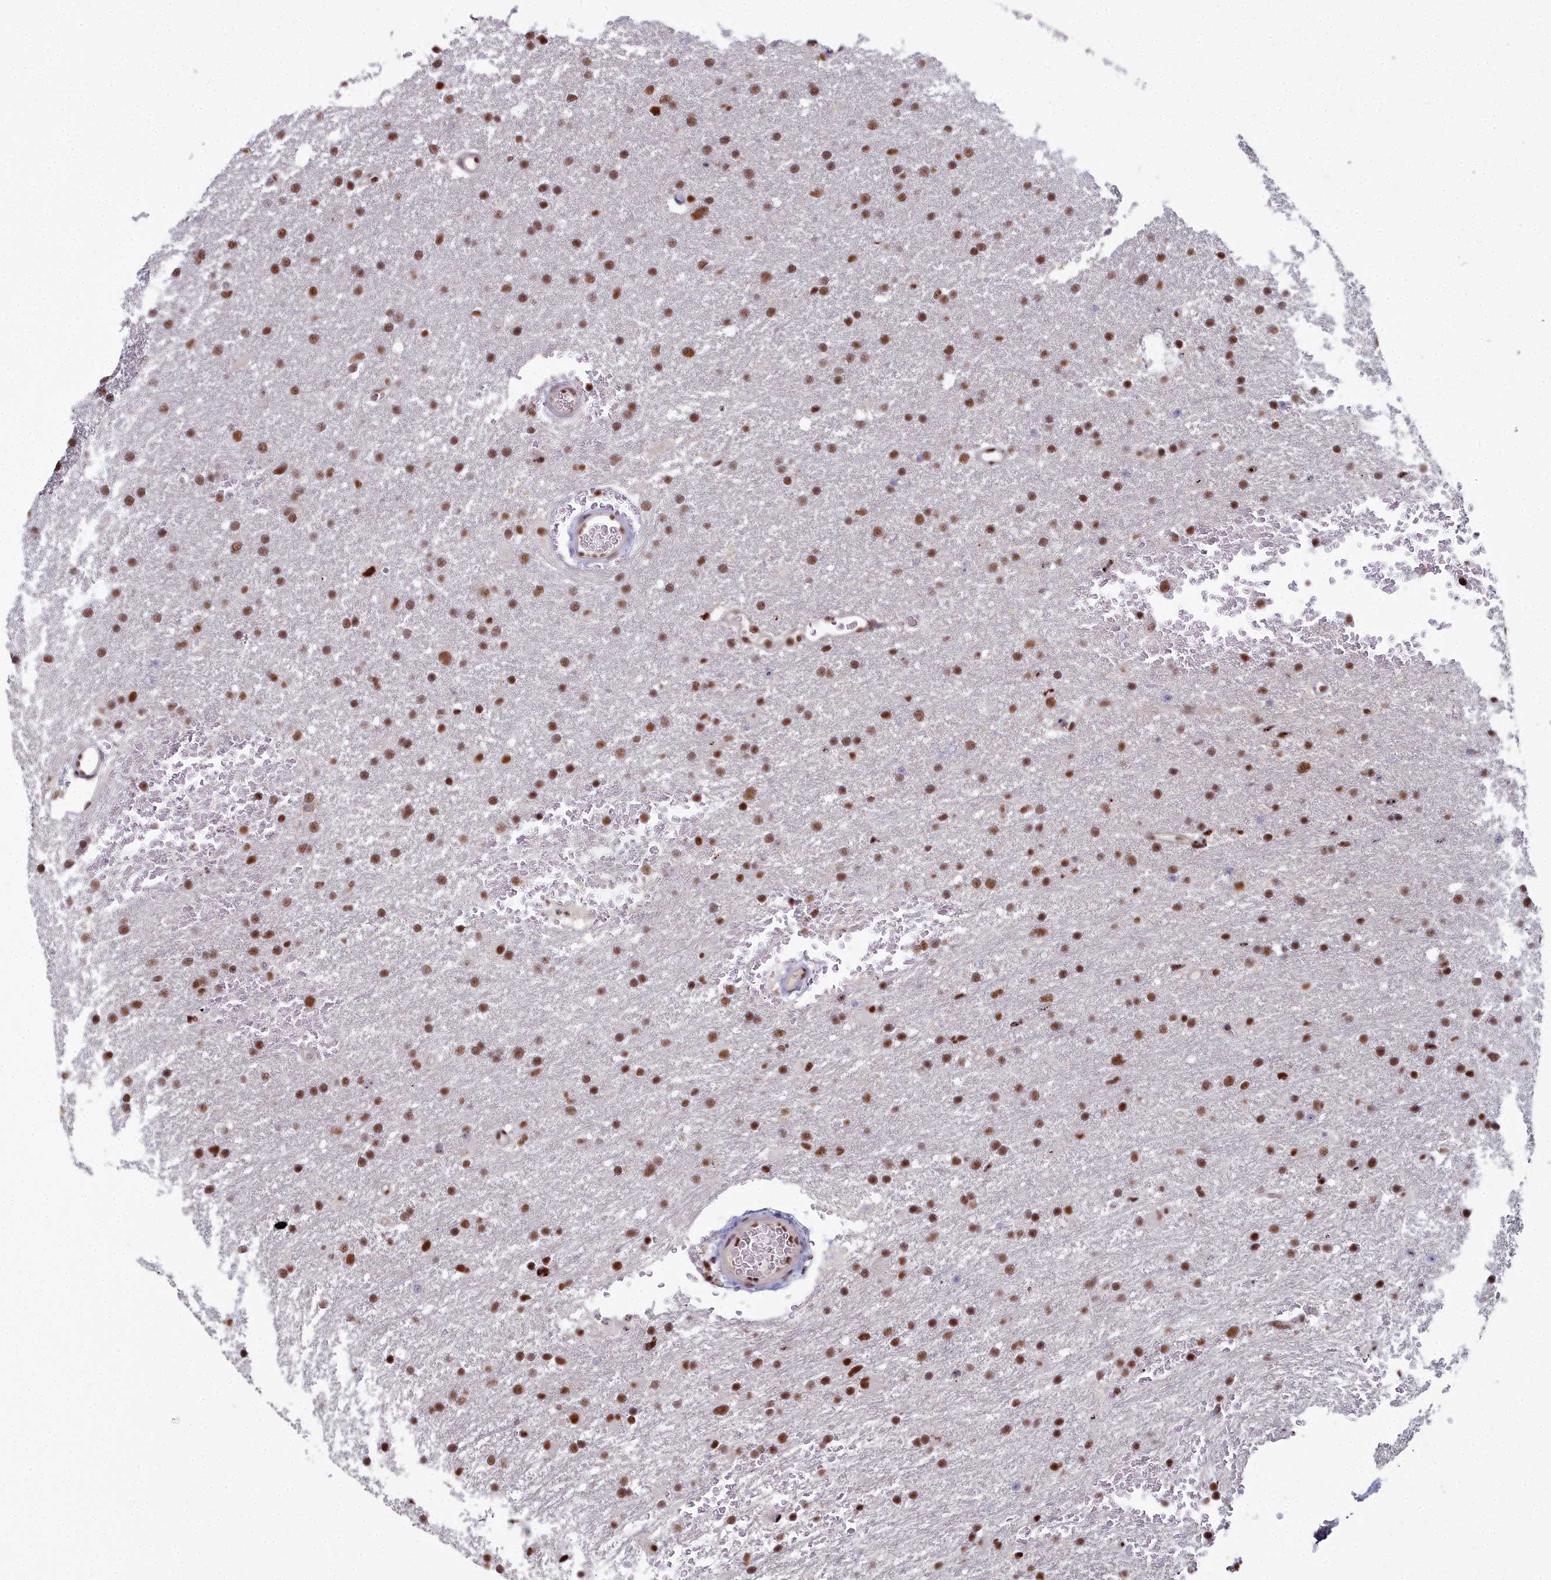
{"staining": {"intensity": "strong", "quantity": ">75%", "location": "nuclear"}, "tissue": "glioma", "cell_type": "Tumor cells", "image_type": "cancer", "snomed": [{"axis": "morphology", "description": "Glioma, malignant, High grade"}, {"axis": "topography", "description": "Cerebral cortex"}], "caption": "Immunohistochemistry (IHC) of glioma displays high levels of strong nuclear staining in about >75% of tumor cells. (DAB IHC with brightfield microscopy, high magnification).", "gene": "SF3B3", "patient": {"sex": "female", "age": 36}}